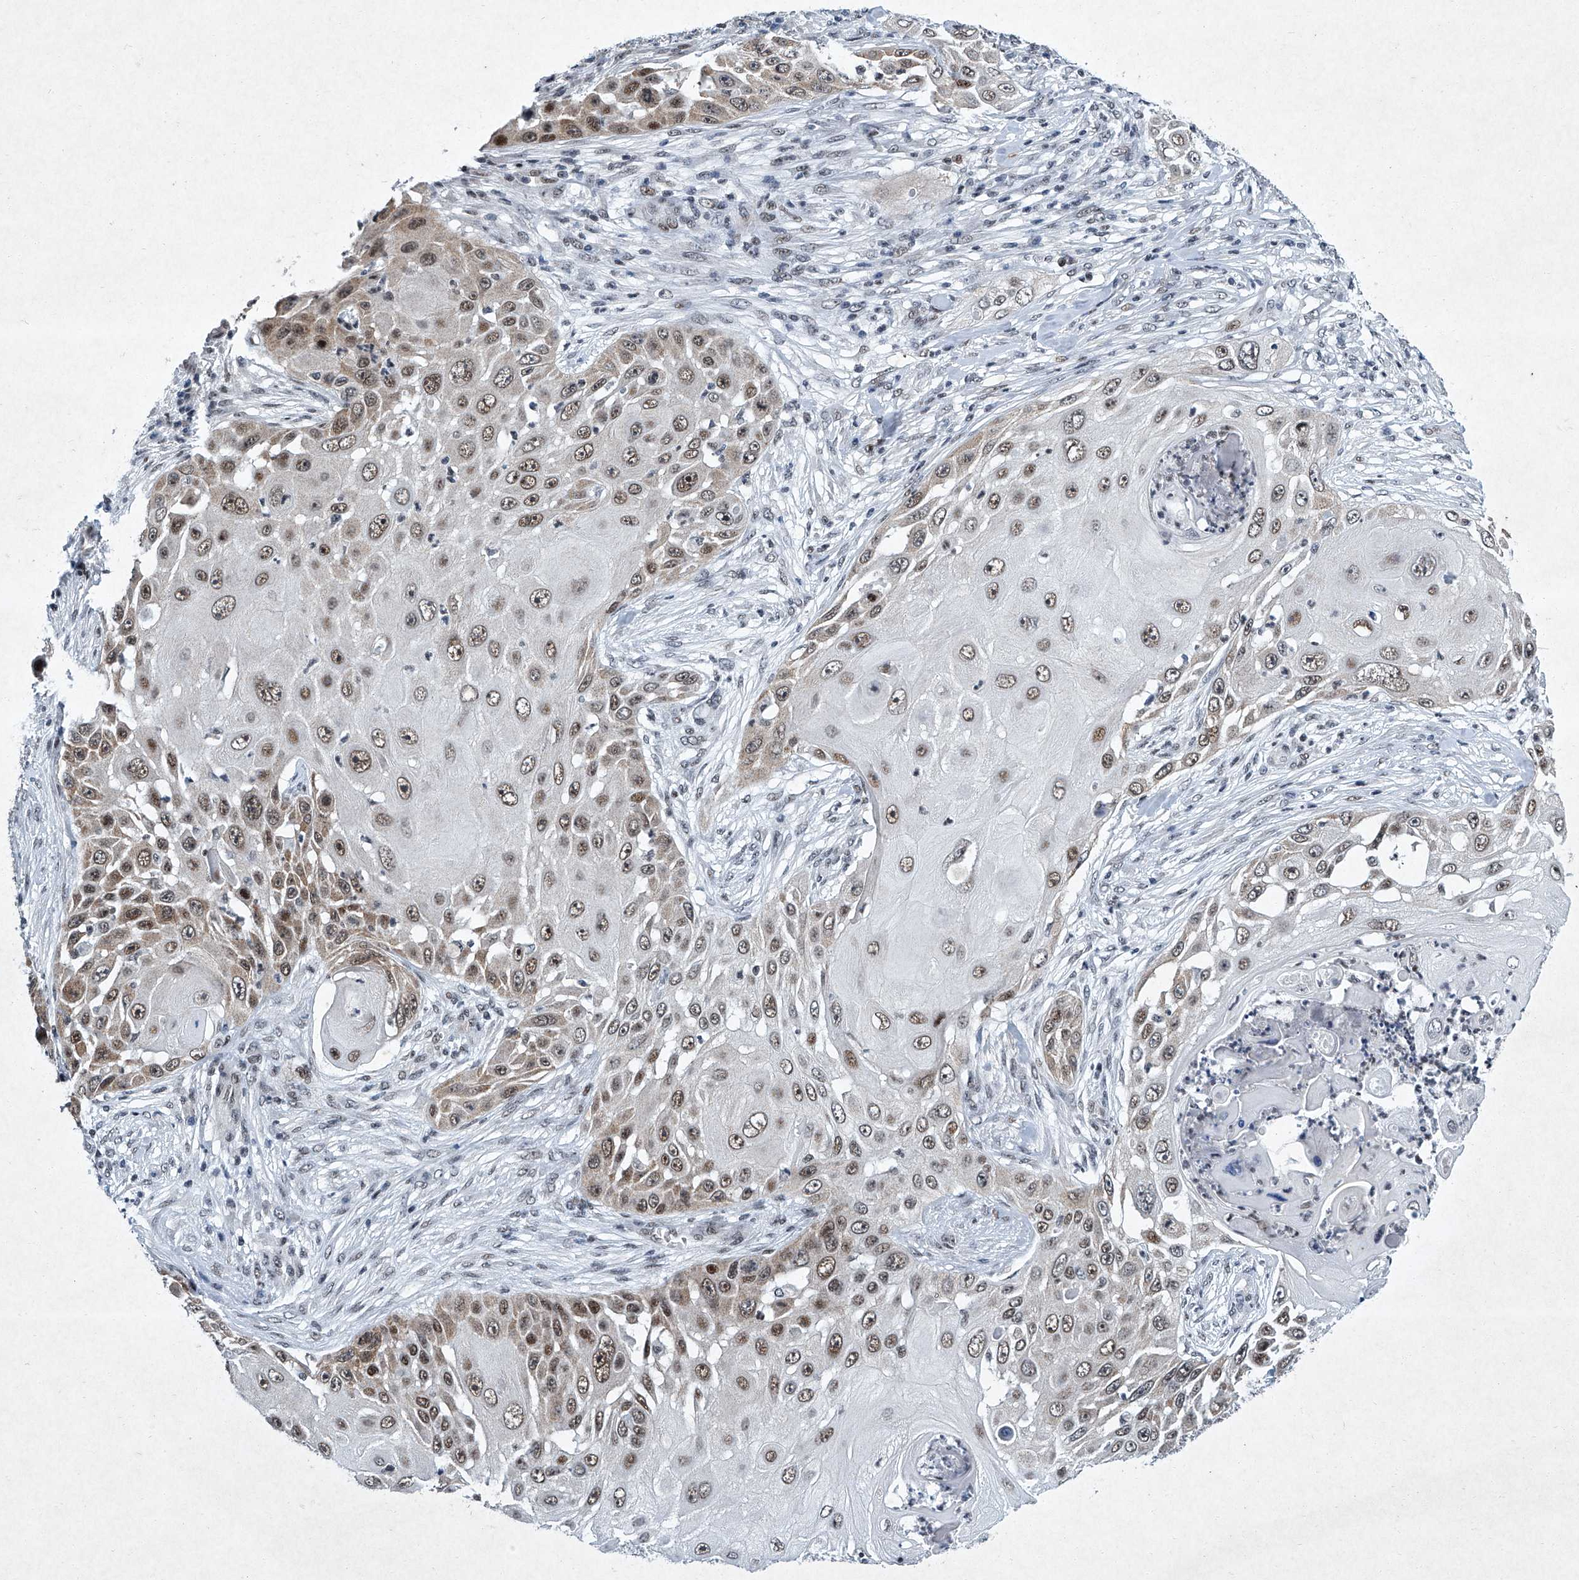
{"staining": {"intensity": "moderate", "quantity": ">75%", "location": "nuclear"}, "tissue": "skin cancer", "cell_type": "Tumor cells", "image_type": "cancer", "snomed": [{"axis": "morphology", "description": "Squamous cell carcinoma, NOS"}, {"axis": "topography", "description": "Skin"}], "caption": "The image reveals staining of squamous cell carcinoma (skin), revealing moderate nuclear protein positivity (brown color) within tumor cells. Nuclei are stained in blue.", "gene": "TFDP1", "patient": {"sex": "female", "age": 44}}